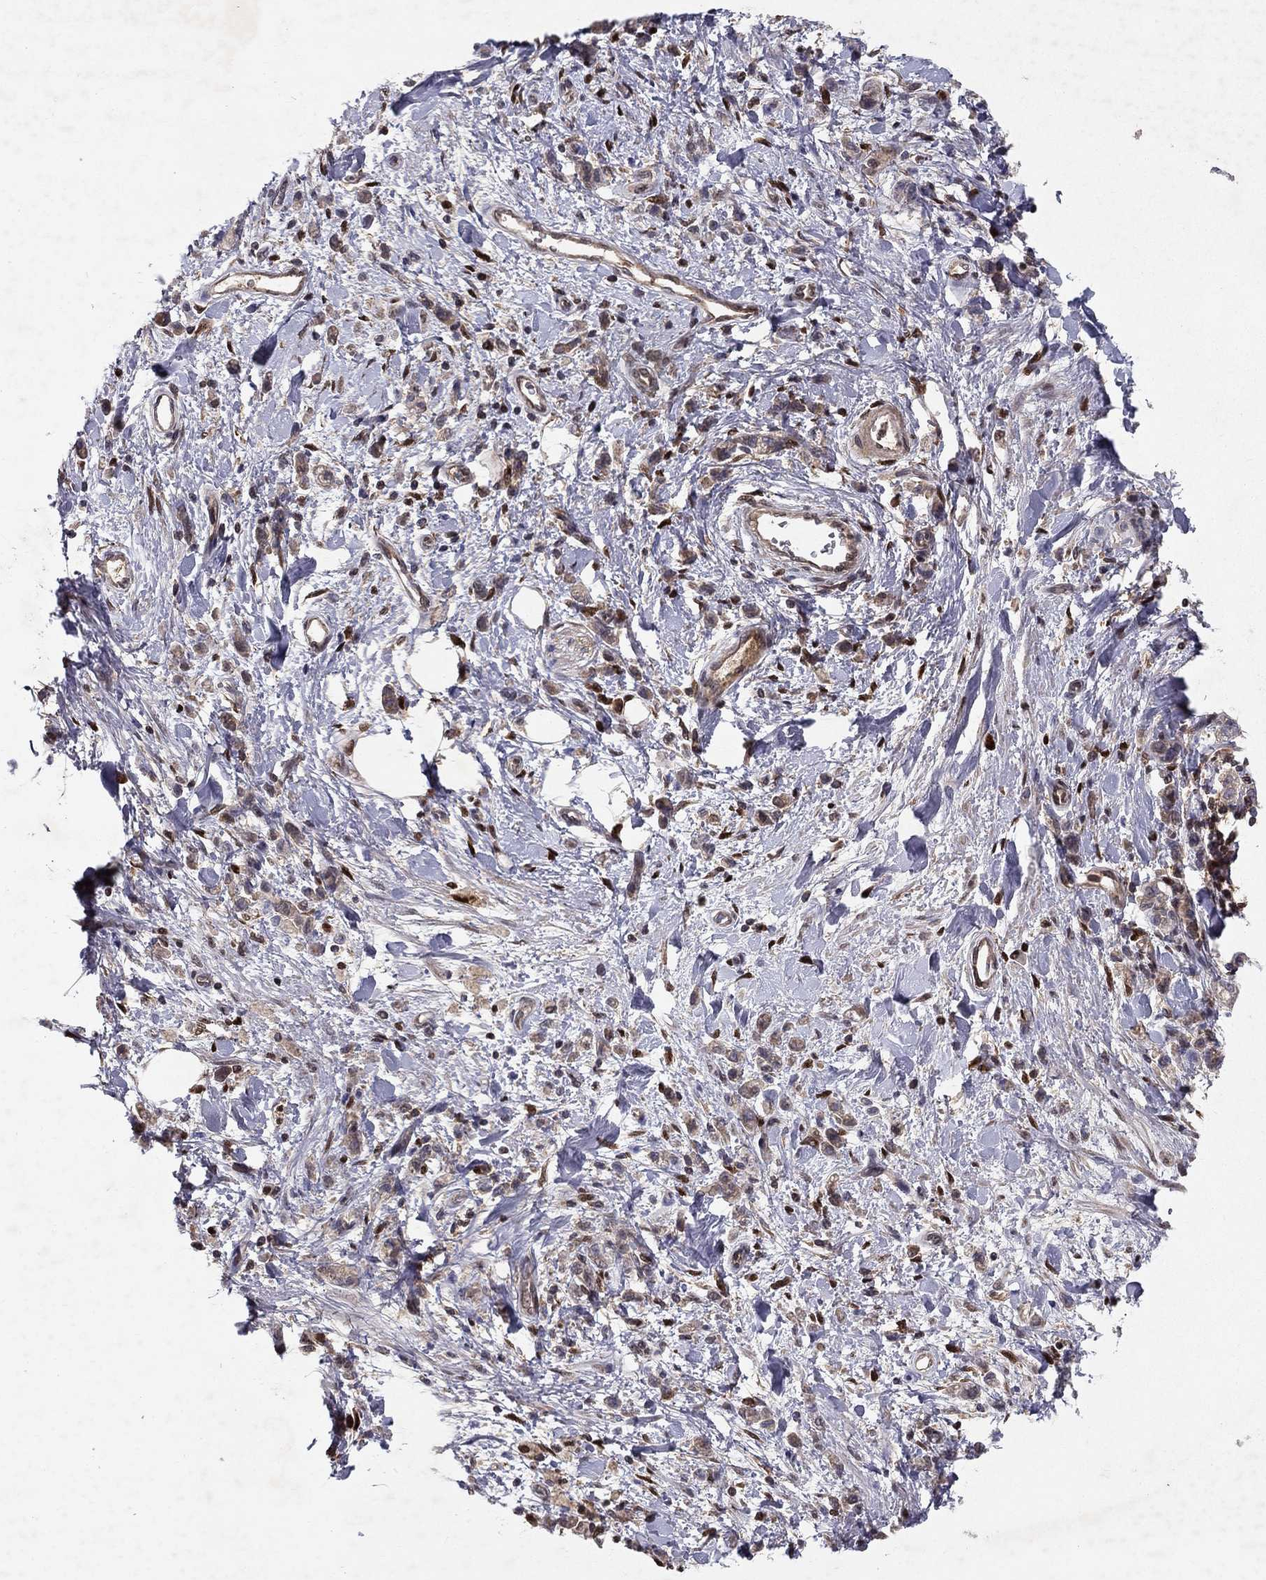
{"staining": {"intensity": "weak", "quantity": "<25%", "location": "cytoplasmic/membranous"}, "tissue": "stomach cancer", "cell_type": "Tumor cells", "image_type": "cancer", "snomed": [{"axis": "morphology", "description": "Adenocarcinoma, NOS"}, {"axis": "topography", "description": "Stomach"}], "caption": "Human adenocarcinoma (stomach) stained for a protein using immunohistochemistry demonstrates no positivity in tumor cells.", "gene": "CRTC1", "patient": {"sex": "male", "age": 77}}